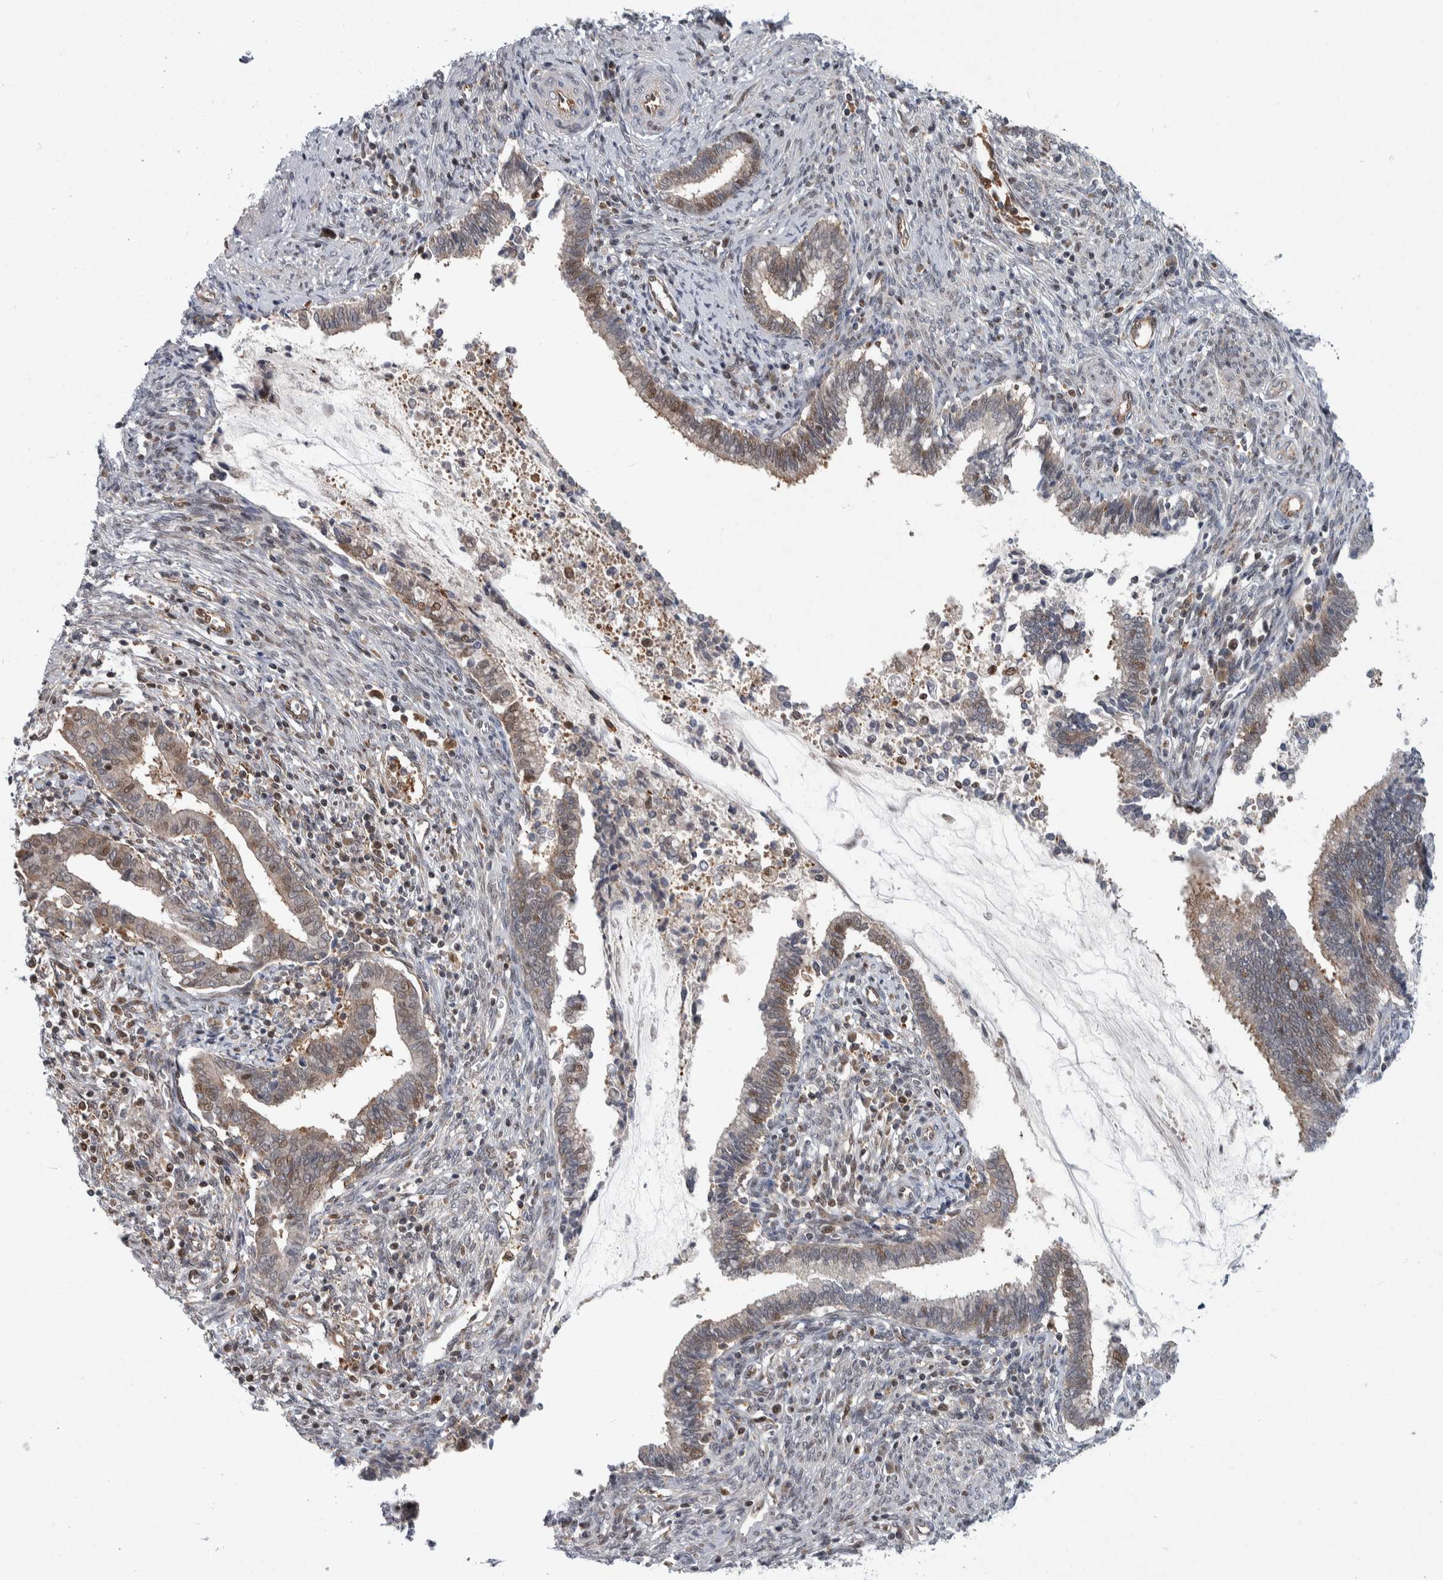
{"staining": {"intensity": "weak", "quantity": "25%-75%", "location": "cytoplasmic/membranous,nuclear"}, "tissue": "cervical cancer", "cell_type": "Tumor cells", "image_type": "cancer", "snomed": [{"axis": "morphology", "description": "Adenocarcinoma, NOS"}, {"axis": "topography", "description": "Cervix"}], "caption": "Immunohistochemistry micrograph of neoplastic tissue: adenocarcinoma (cervical) stained using IHC exhibits low levels of weak protein expression localized specifically in the cytoplasmic/membranous and nuclear of tumor cells, appearing as a cytoplasmic/membranous and nuclear brown color.", "gene": "PTPA", "patient": {"sex": "female", "age": 44}}